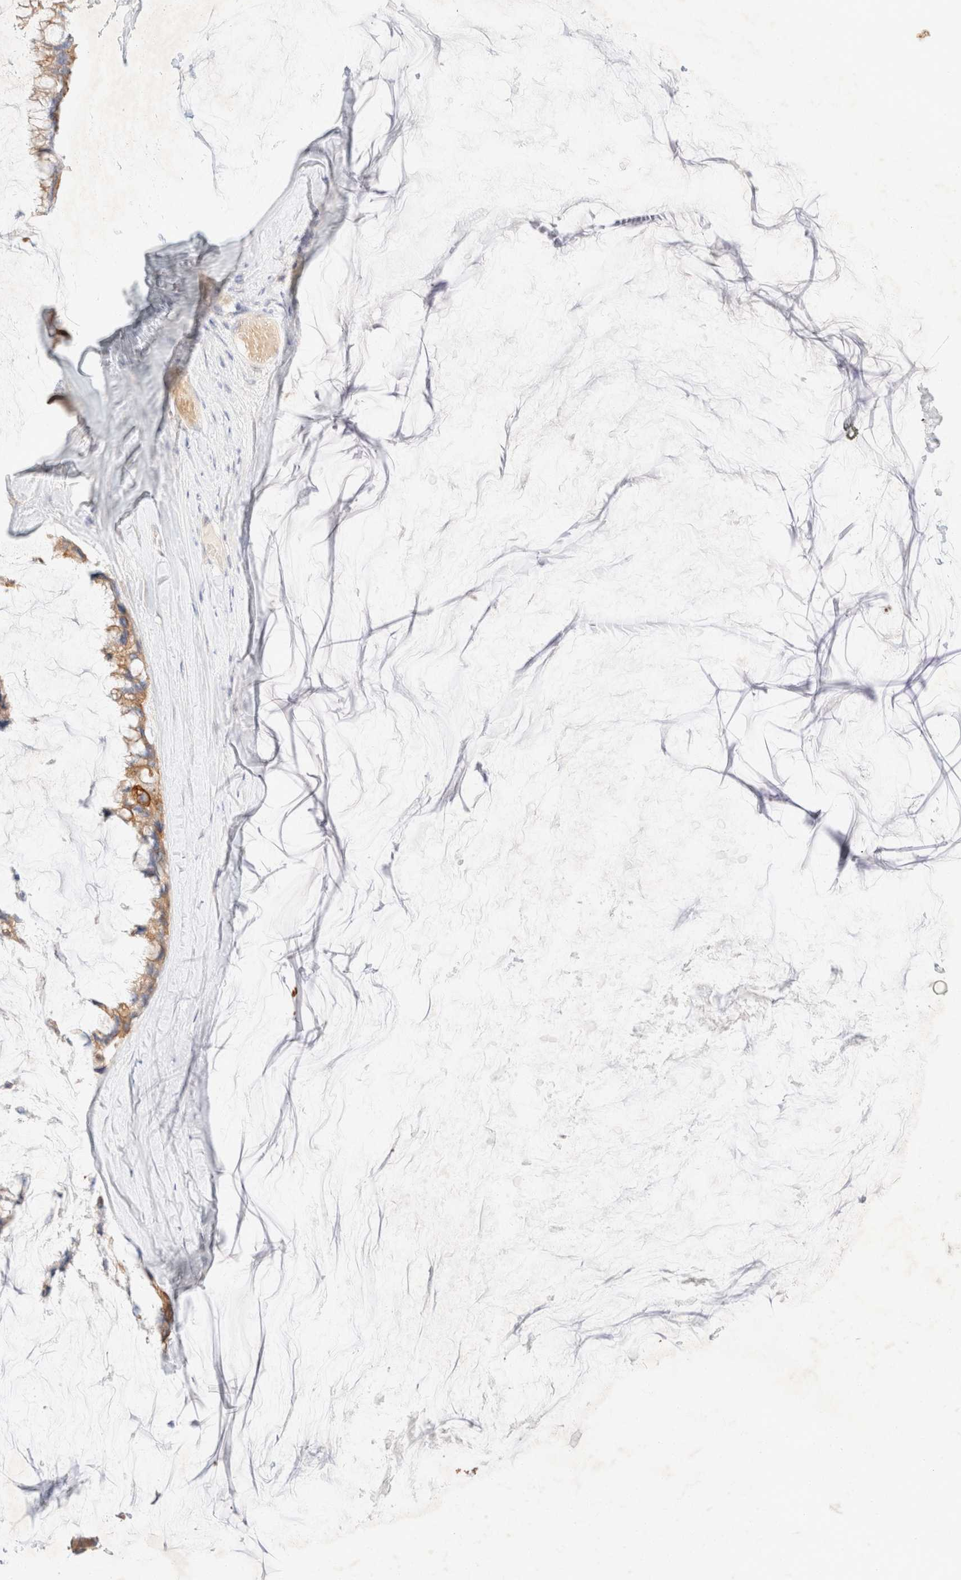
{"staining": {"intensity": "moderate", "quantity": ">75%", "location": "cytoplasmic/membranous"}, "tissue": "ovarian cancer", "cell_type": "Tumor cells", "image_type": "cancer", "snomed": [{"axis": "morphology", "description": "Cystadenocarcinoma, mucinous, NOS"}, {"axis": "topography", "description": "Ovary"}], "caption": "Protein expression analysis of mucinous cystadenocarcinoma (ovarian) demonstrates moderate cytoplasmic/membranous staining in about >75% of tumor cells. The protein of interest is stained brown, and the nuclei are stained in blue (DAB (3,3'-diaminobenzidine) IHC with brightfield microscopy, high magnification).", "gene": "CSNK1E", "patient": {"sex": "female", "age": 39}}